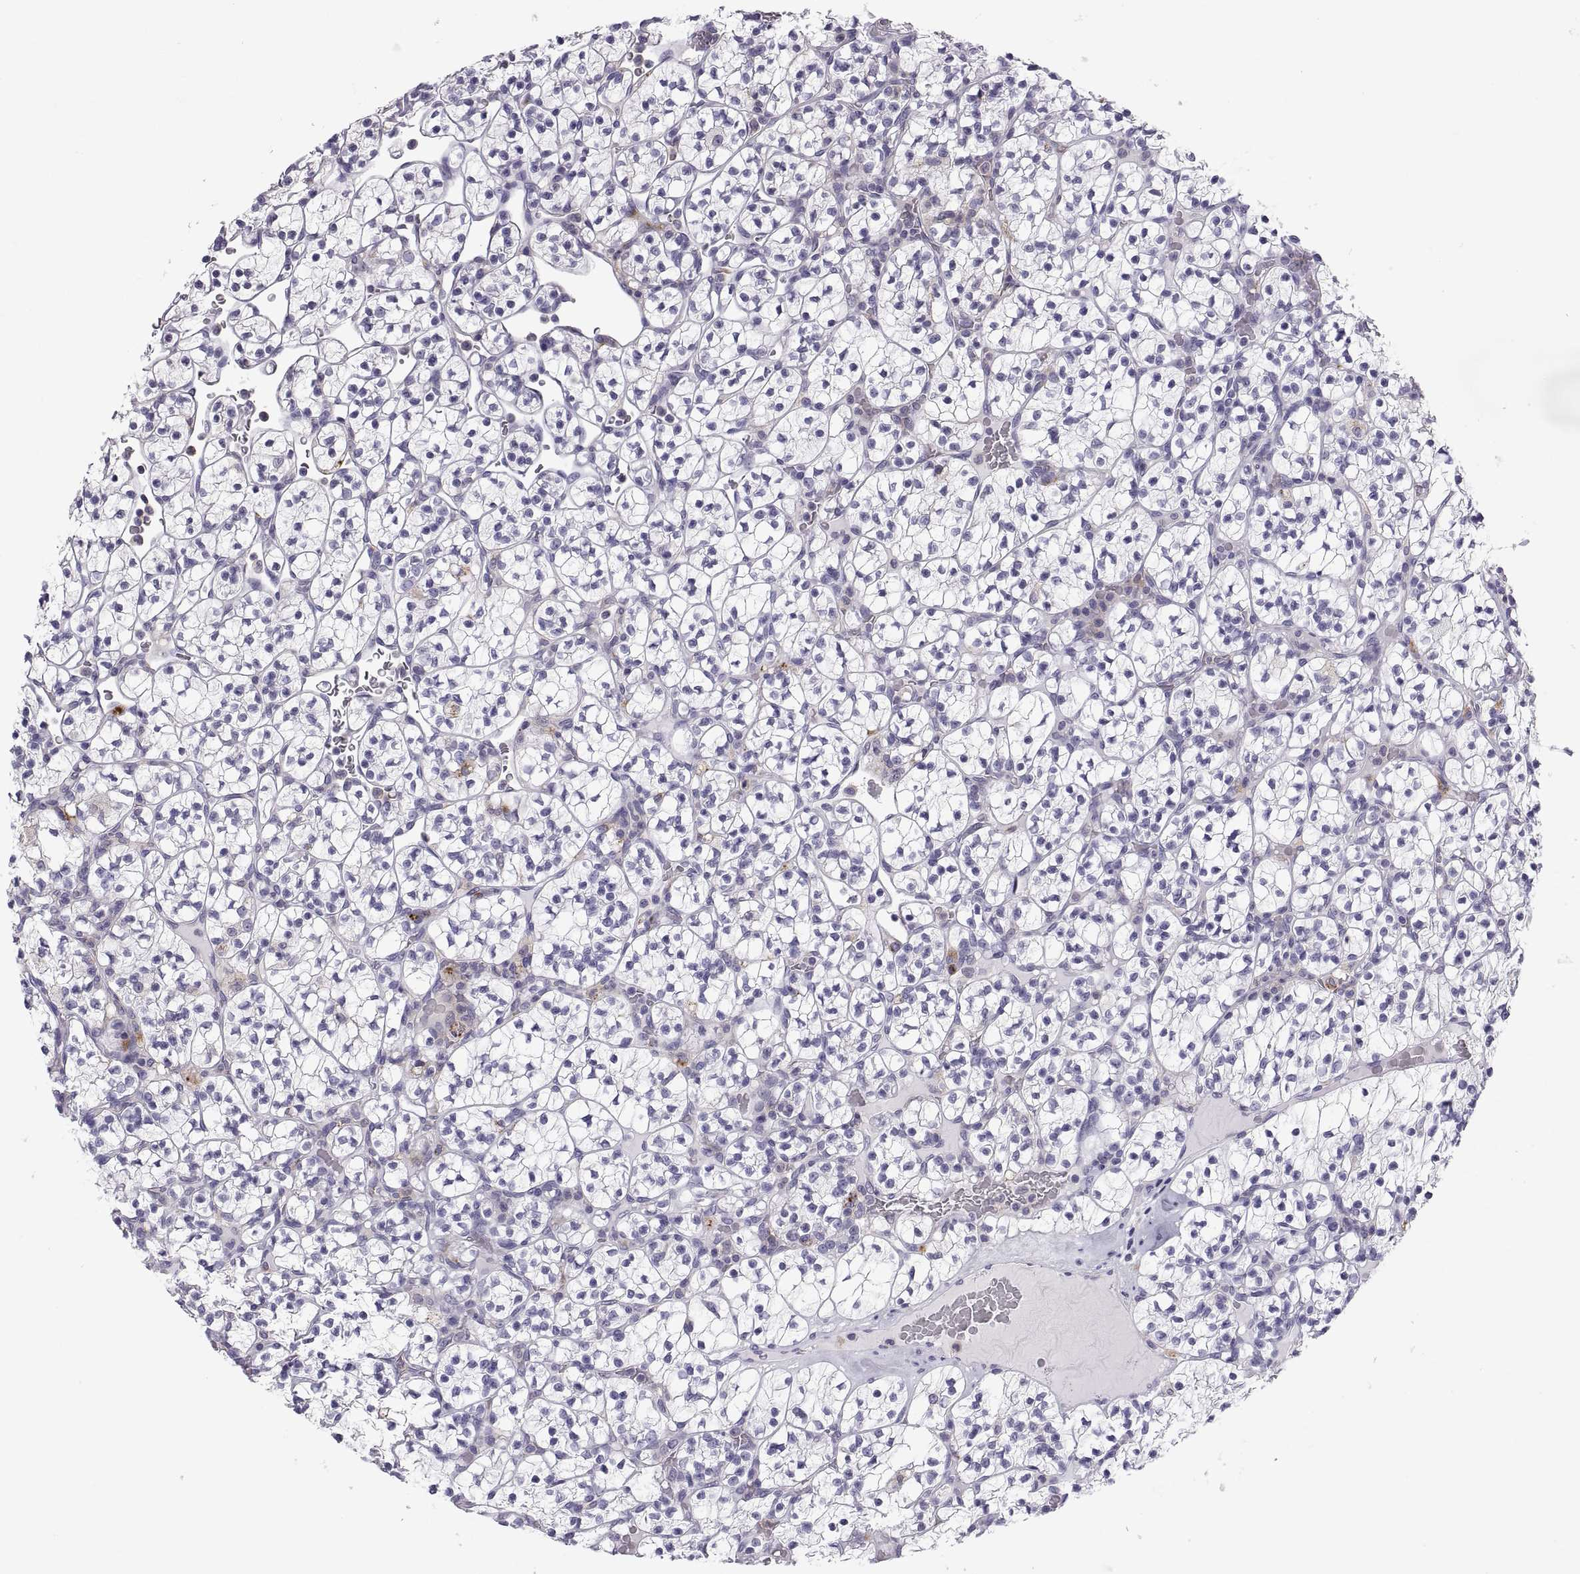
{"staining": {"intensity": "negative", "quantity": "none", "location": "none"}, "tissue": "renal cancer", "cell_type": "Tumor cells", "image_type": "cancer", "snomed": [{"axis": "morphology", "description": "Adenocarcinoma, NOS"}, {"axis": "topography", "description": "Kidney"}], "caption": "The immunohistochemistry image has no significant positivity in tumor cells of renal cancer tissue.", "gene": "RGS19", "patient": {"sex": "female", "age": 89}}